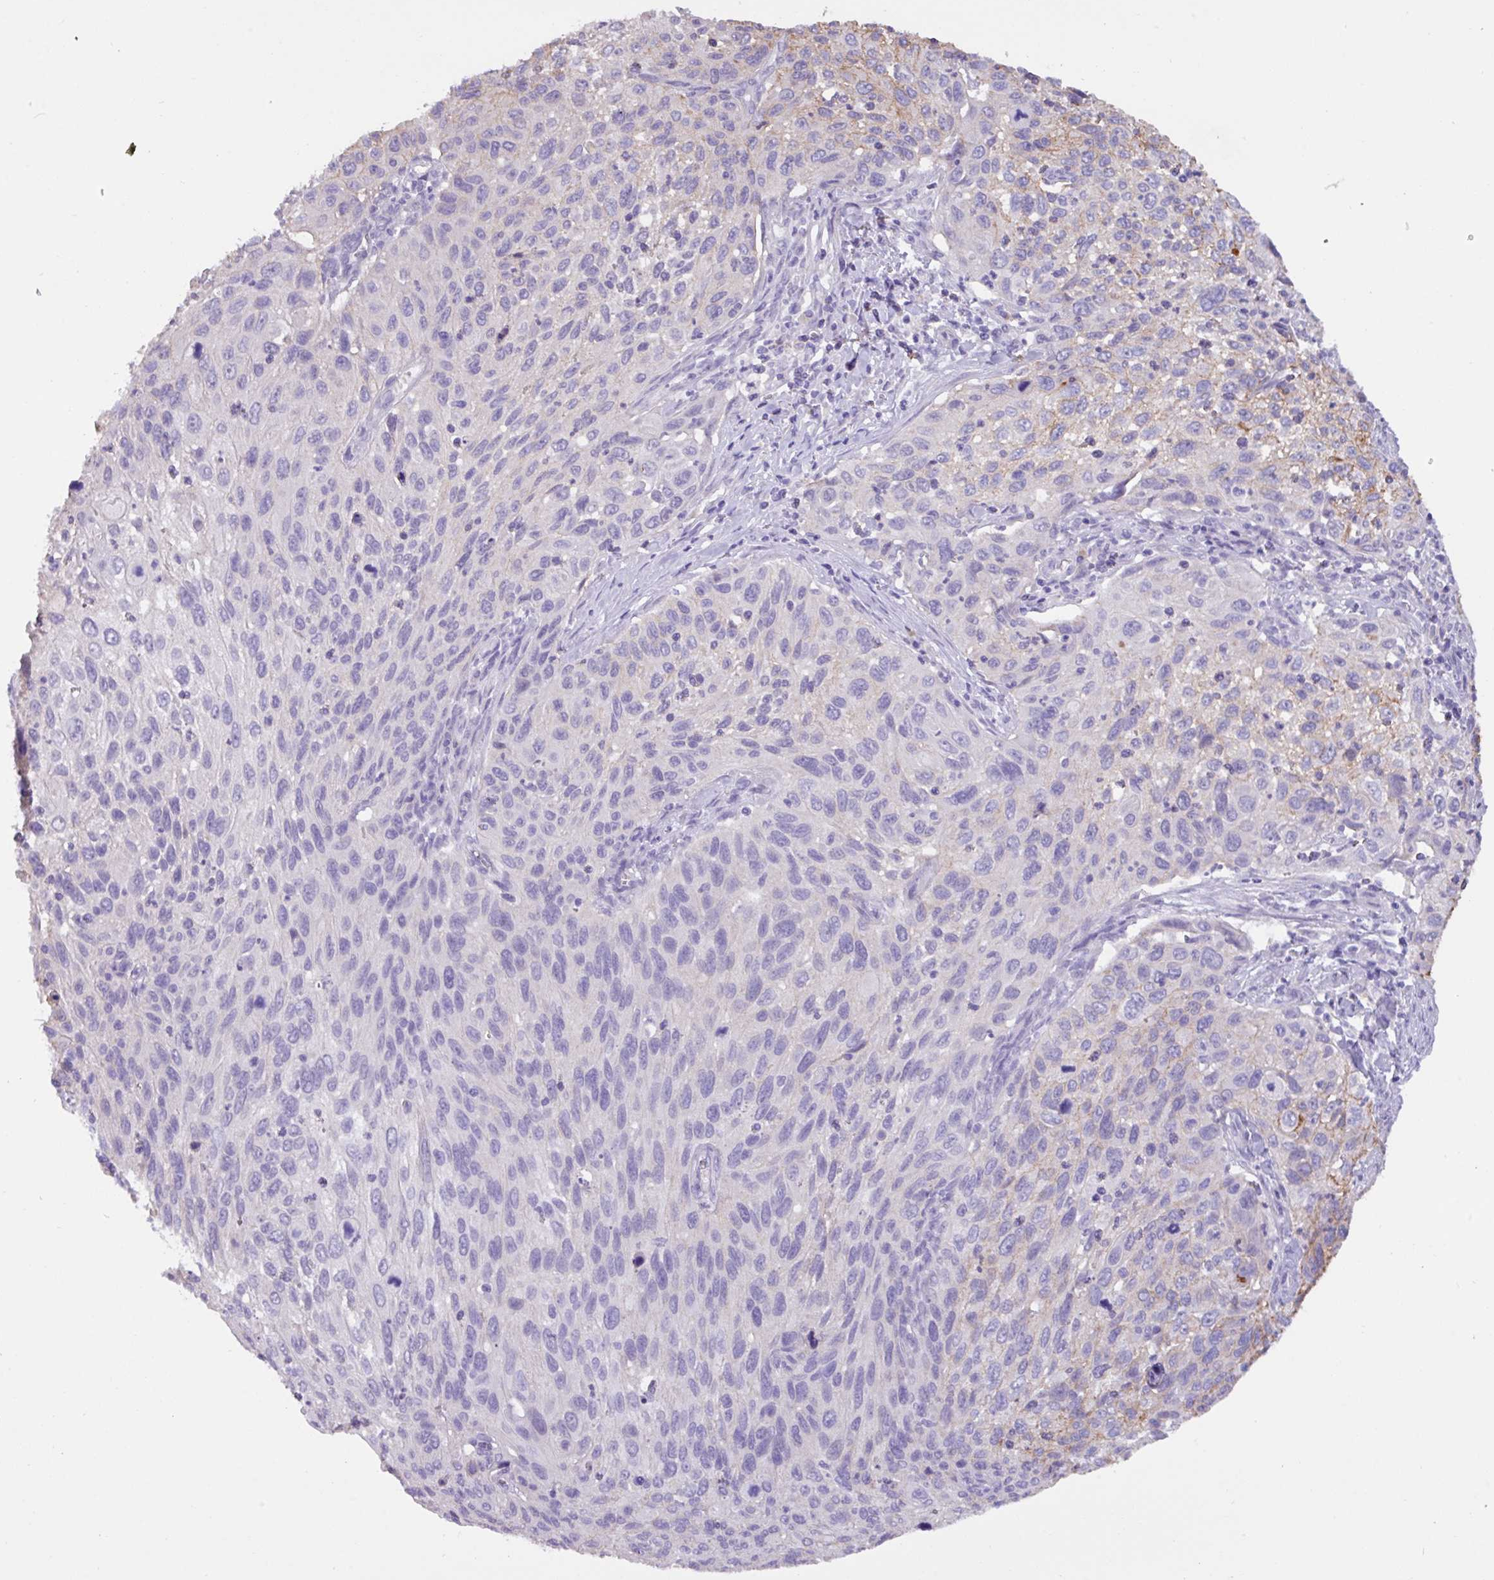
{"staining": {"intensity": "weak", "quantity": "<25%", "location": "cytoplasmic/membranous"}, "tissue": "cervical cancer", "cell_type": "Tumor cells", "image_type": "cancer", "snomed": [{"axis": "morphology", "description": "Squamous cell carcinoma, NOS"}, {"axis": "topography", "description": "Cervix"}], "caption": "Tumor cells are negative for protein expression in human cervical cancer (squamous cell carcinoma). (DAB (3,3'-diaminobenzidine) IHC, high magnification).", "gene": "EPCAM", "patient": {"sex": "female", "age": 70}}